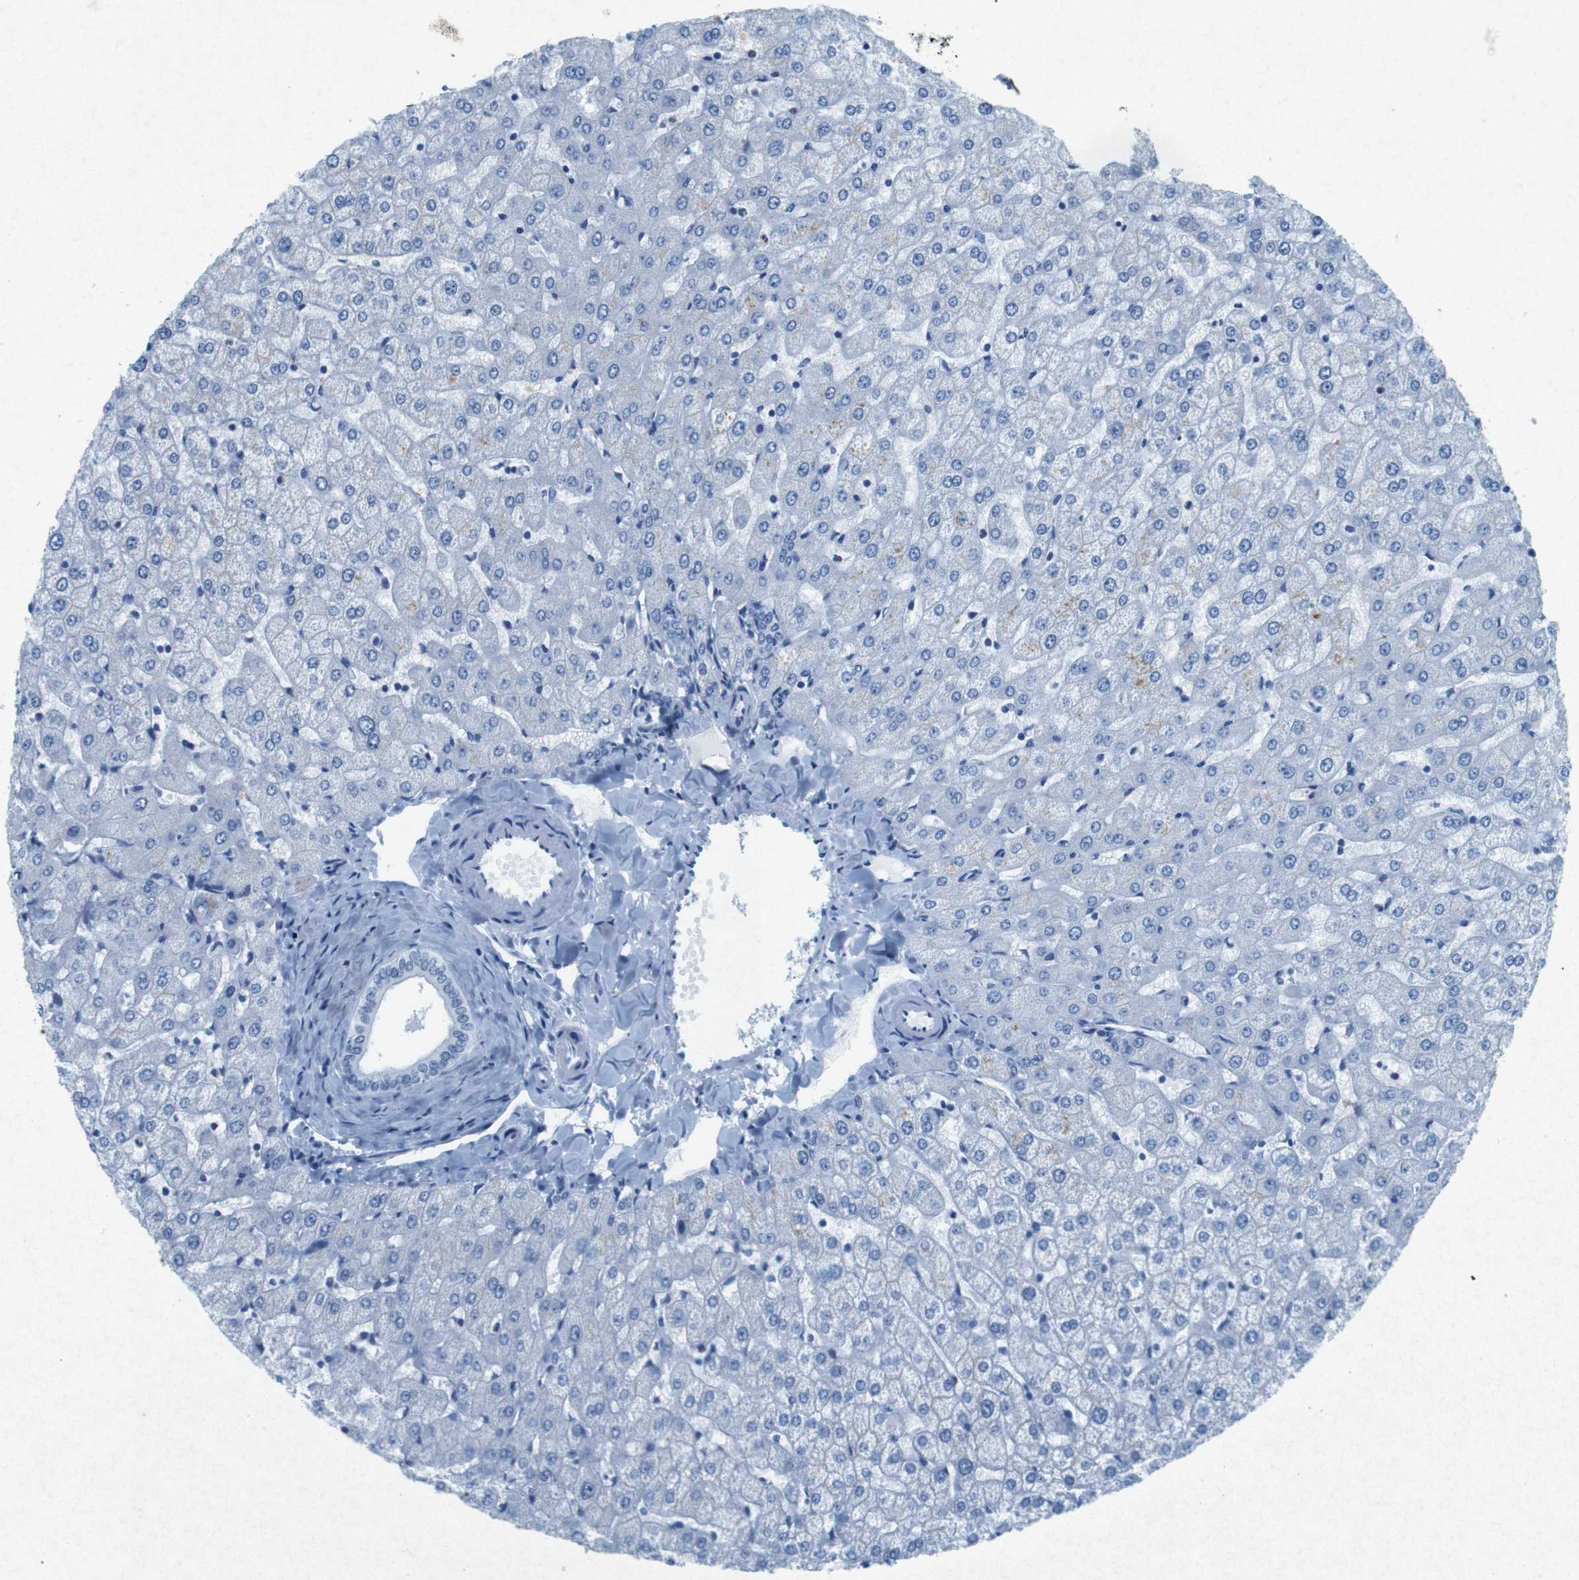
{"staining": {"intensity": "negative", "quantity": "none", "location": "none"}, "tissue": "liver", "cell_type": "Cholangiocytes", "image_type": "normal", "snomed": [{"axis": "morphology", "description": "Normal tissue, NOS"}, {"axis": "morphology", "description": "Fibrosis, NOS"}, {"axis": "topography", "description": "Liver"}], "caption": "Liver was stained to show a protein in brown. There is no significant staining in cholangiocytes. Brightfield microscopy of immunohistochemistry (IHC) stained with DAB (3,3'-diaminobenzidine) (brown) and hematoxylin (blue), captured at high magnification.", "gene": "CTAG1B", "patient": {"sex": "female", "age": 29}}